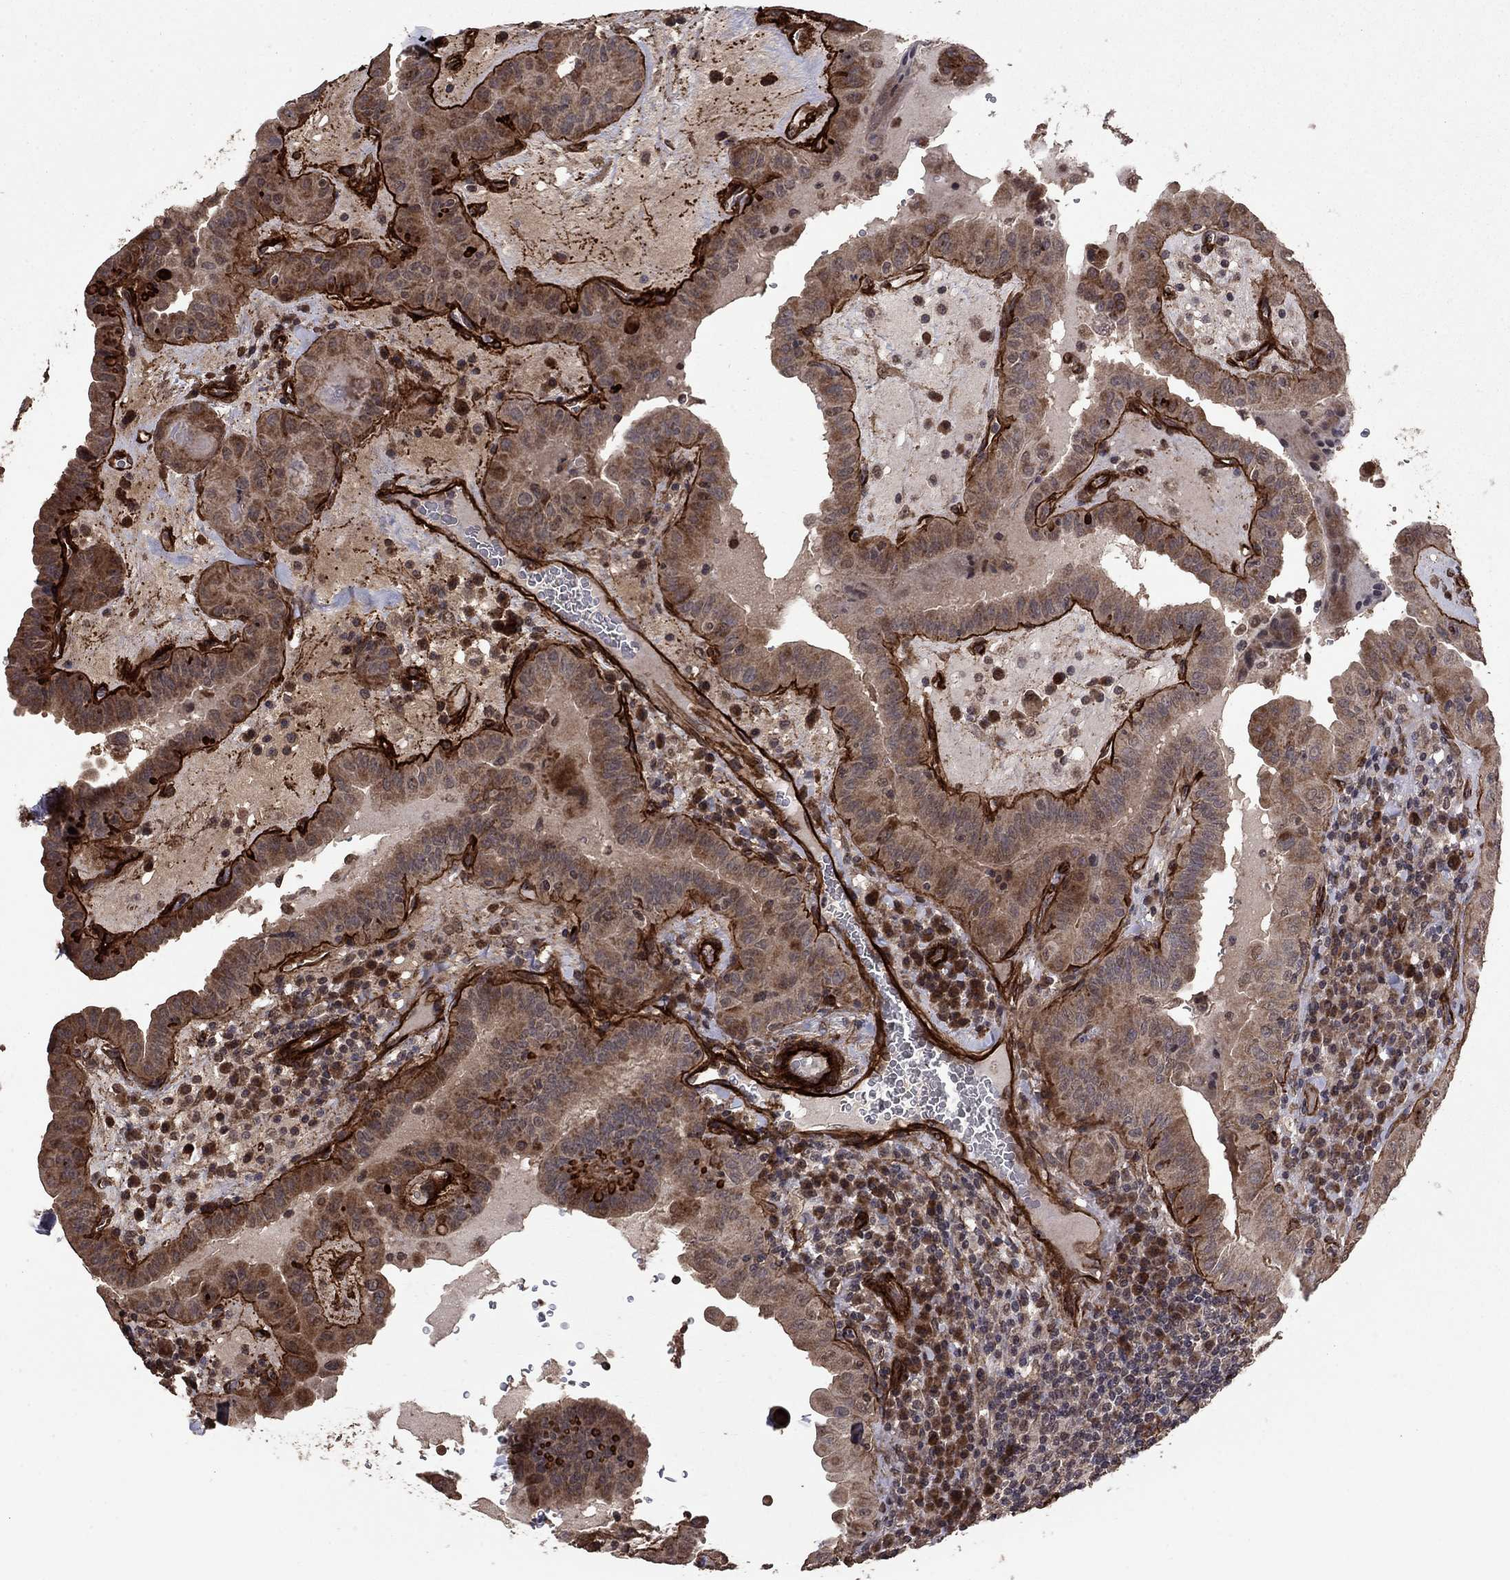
{"staining": {"intensity": "moderate", "quantity": ">75%", "location": "cytoplasmic/membranous"}, "tissue": "thyroid cancer", "cell_type": "Tumor cells", "image_type": "cancer", "snomed": [{"axis": "morphology", "description": "Papillary adenocarcinoma, NOS"}, {"axis": "topography", "description": "Thyroid gland"}], "caption": "The micrograph exhibits immunohistochemical staining of papillary adenocarcinoma (thyroid). There is moderate cytoplasmic/membranous staining is appreciated in approximately >75% of tumor cells.", "gene": "COL18A1", "patient": {"sex": "female", "age": 37}}